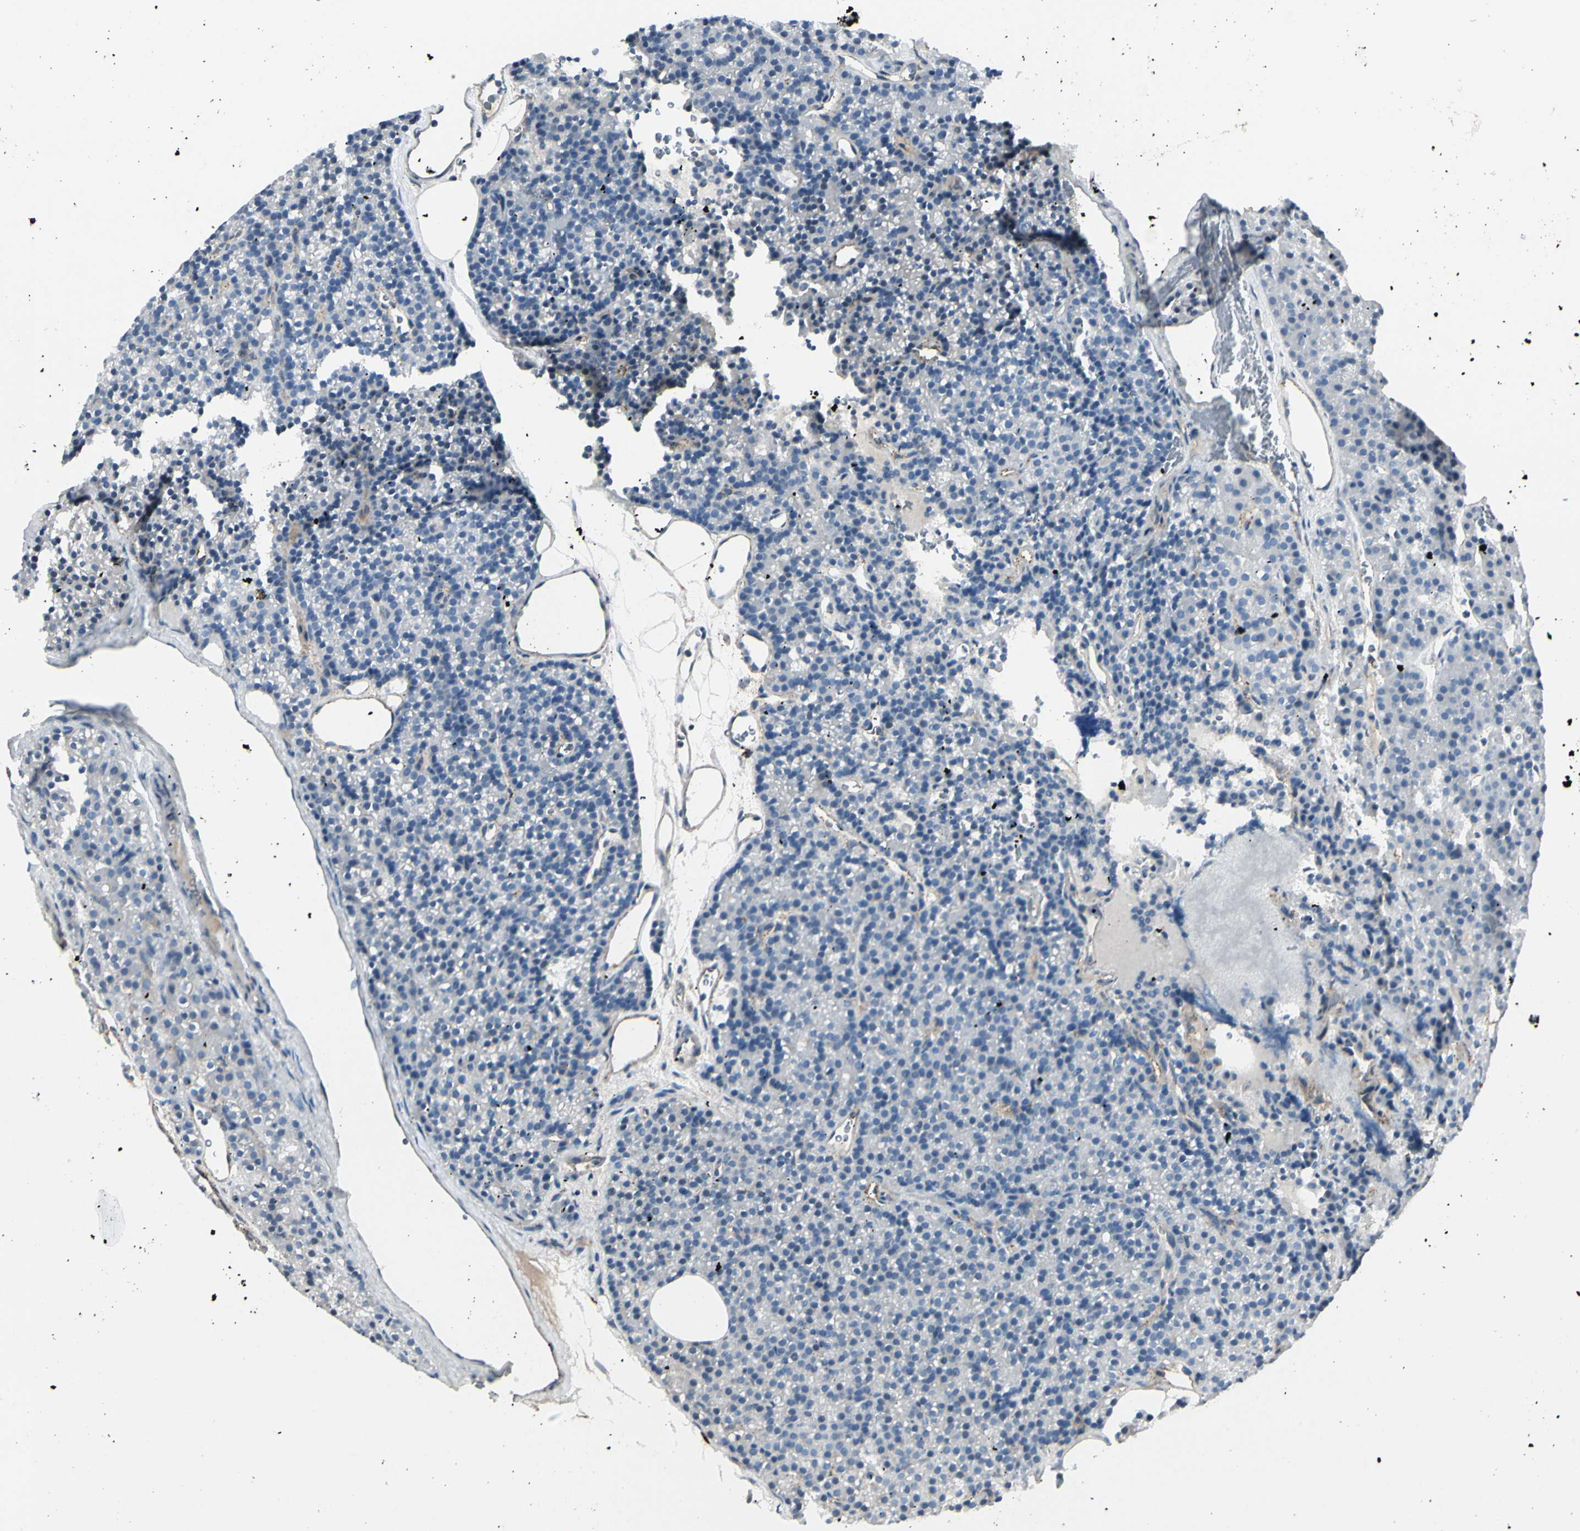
{"staining": {"intensity": "negative", "quantity": "none", "location": "none"}, "tissue": "parathyroid gland", "cell_type": "Glandular cells", "image_type": "normal", "snomed": [{"axis": "morphology", "description": "Normal tissue, NOS"}, {"axis": "morphology", "description": "Hyperplasia, NOS"}, {"axis": "topography", "description": "Parathyroid gland"}], "caption": "Parathyroid gland was stained to show a protein in brown. There is no significant staining in glandular cells.", "gene": "CACNA2D1", "patient": {"sex": "male", "age": 44}}